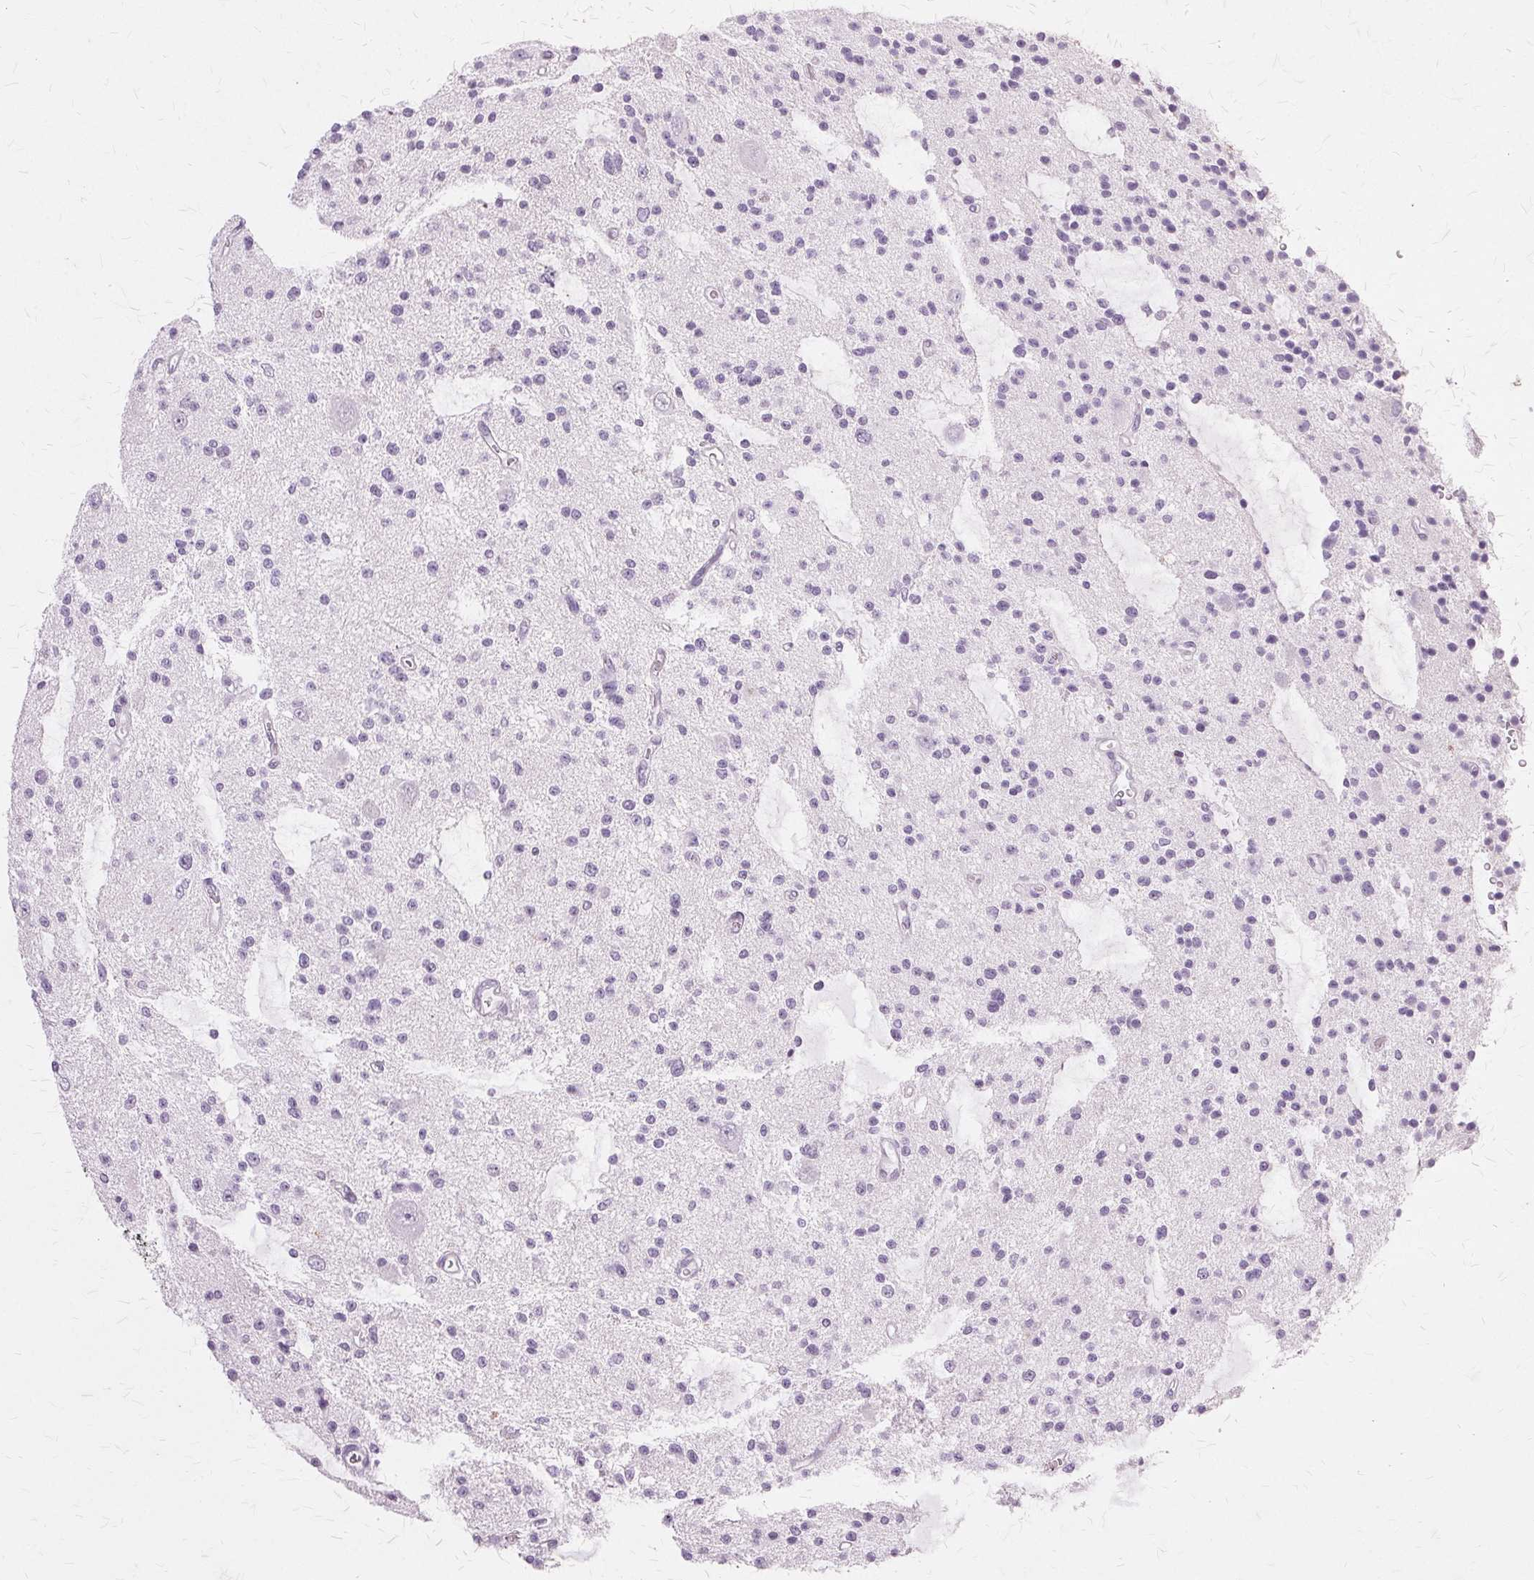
{"staining": {"intensity": "negative", "quantity": "none", "location": "none"}, "tissue": "glioma", "cell_type": "Tumor cells", "image_type": "cancer", "snomed": [{"axis": "morphology", "description": "Glioma, malignant, Low grade"}, {"axis": "topography", "description": "Brain"}], "caption": "Immunohistochemistry image of human malignant glioma (low-grade) stained for a protein (brown), which demonstrates no expression in tumor cells.", "gene": "SLC45A3", "patient": {"sex": "male", "age": 43}}